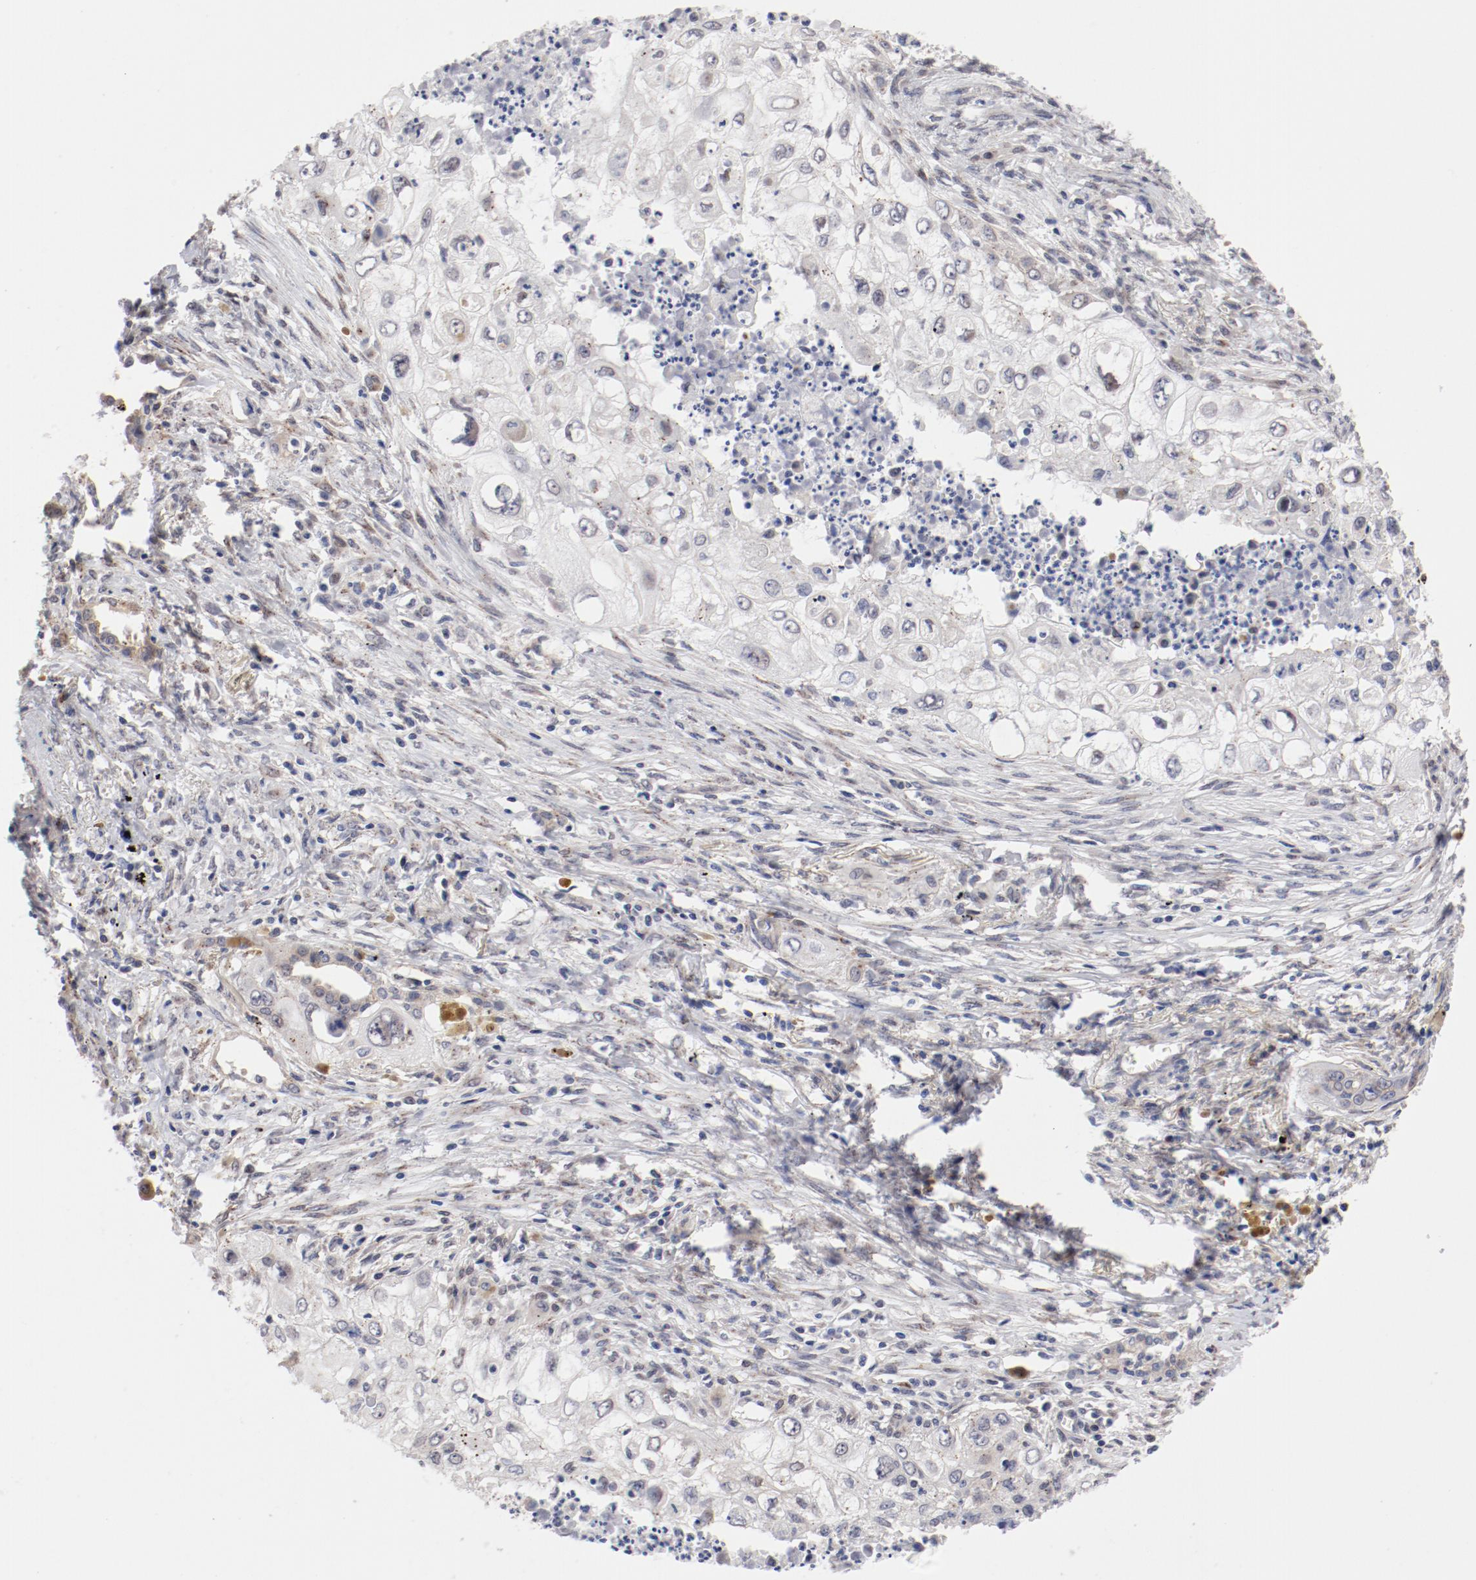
{"staining": {"intensity": "negative", "quantity": "none", "location": "none"}, "tissue": "lung cancer", "cell_type": "Tumor cells", "image_type": "cancer", "snomed": [{"axis": "morphology", "description": "Squamous cell carcinoma, NOS"}, {"axis": "topography", "description": "Lung"}], "caption": "Immunohistochemistry histopathology image of neoplastic tissue: human lung squamous cell carcinoma stained with DAB (3,3'-diaminobenzidine) displays no significant protein expression in tumor cells.", "gene": "RPL12", "patient": {"sex": "male", "age": 71}}